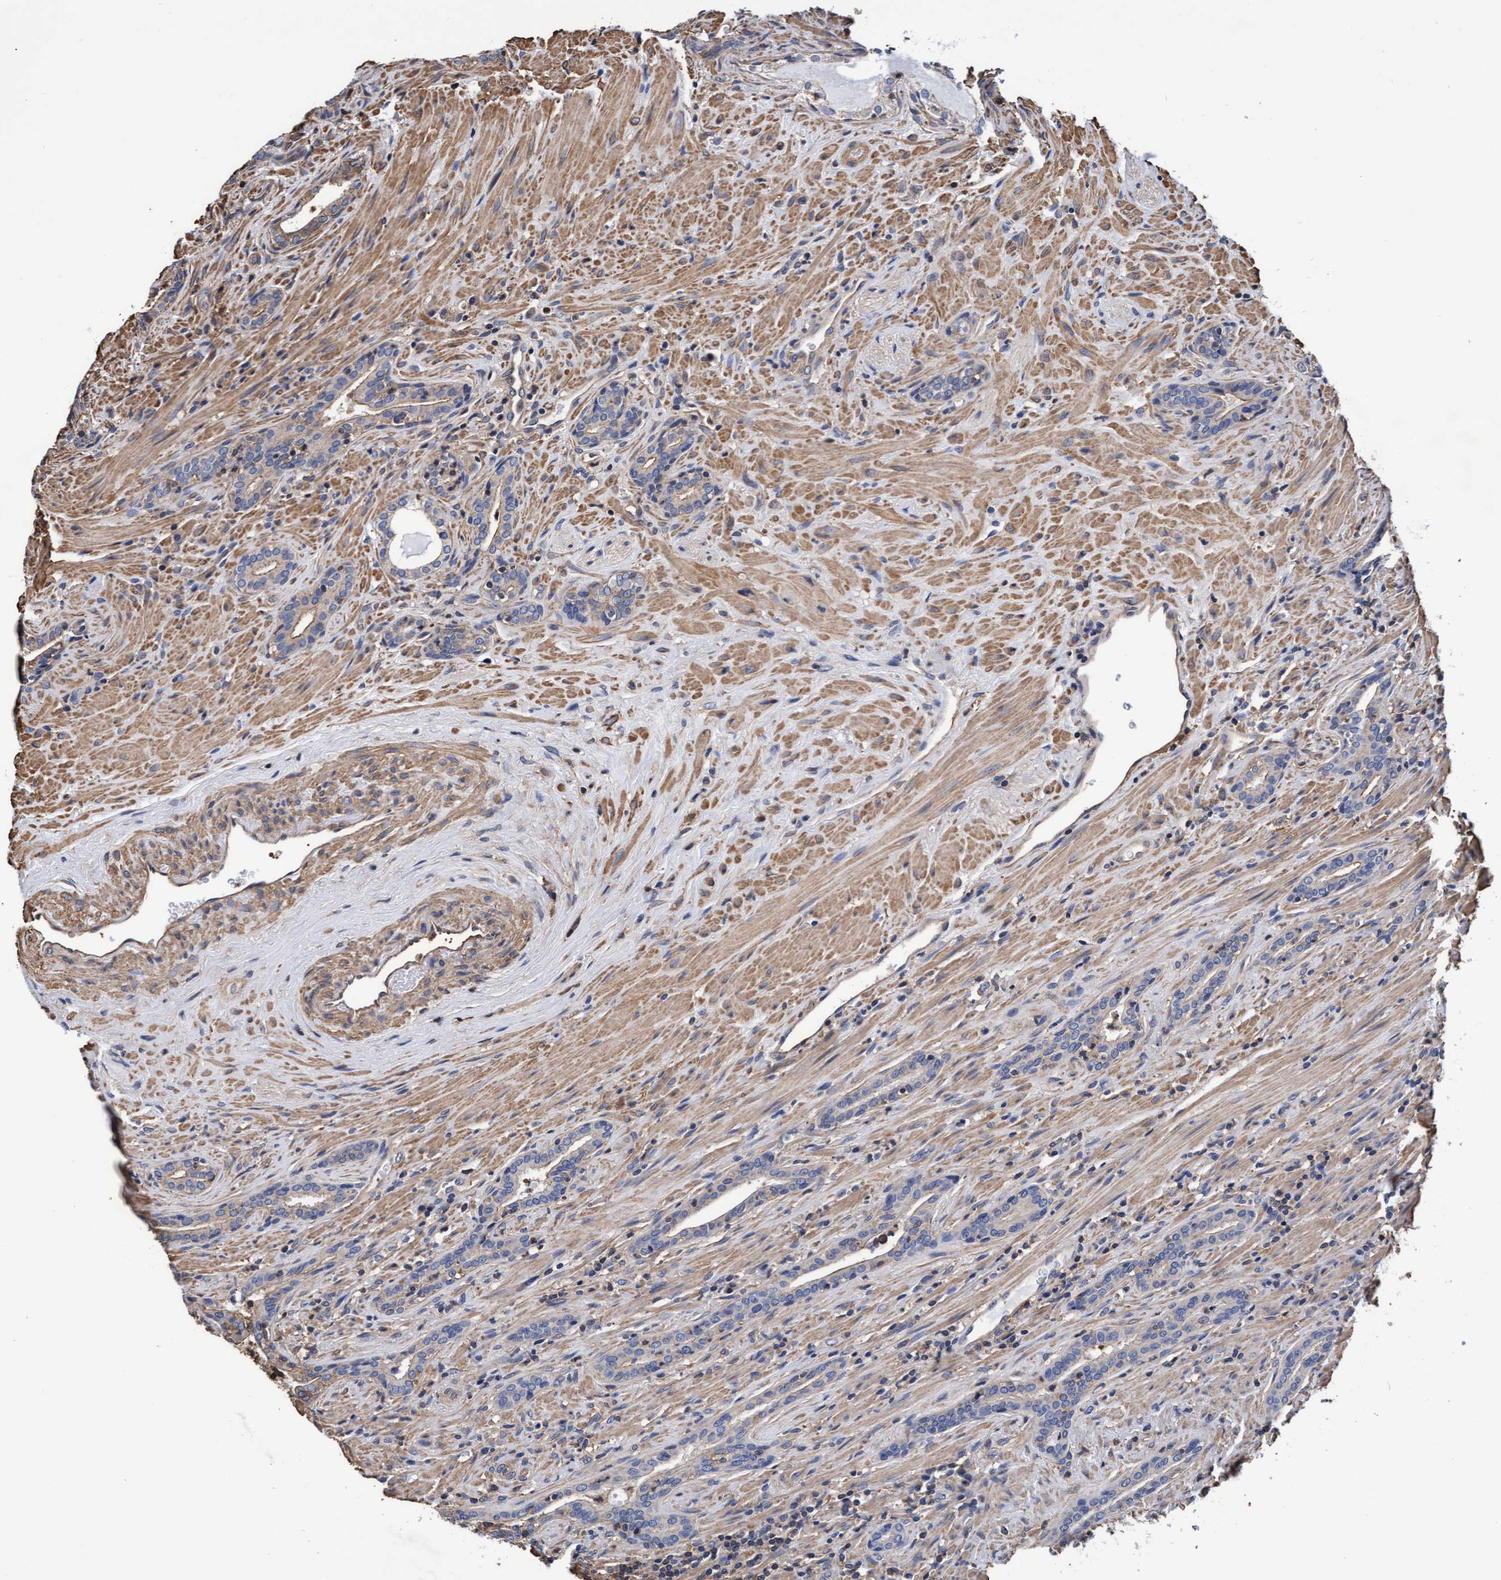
{"staining": {"intensity": "weak", "quantity": "<25%", "location": "cytoplasmic/membranous"}, "tissue": "prostate cancer", "cell_type": "Tumor cells", "image_type": "cancer", "snomed": [{"axis": "morphology", "description": "Adenocarcinoma, High grade"}, {"axis": "topography", "description": "Prostate"}], "caption": "Immunohistochemistry (IHC) histopathology image of prostate high-grade adenocarcinoma stained for a protein (brown), which displays no positivity in tumor cells.", "gene": "GRHPR", "patient": {"sex": "male", "age": 71}}